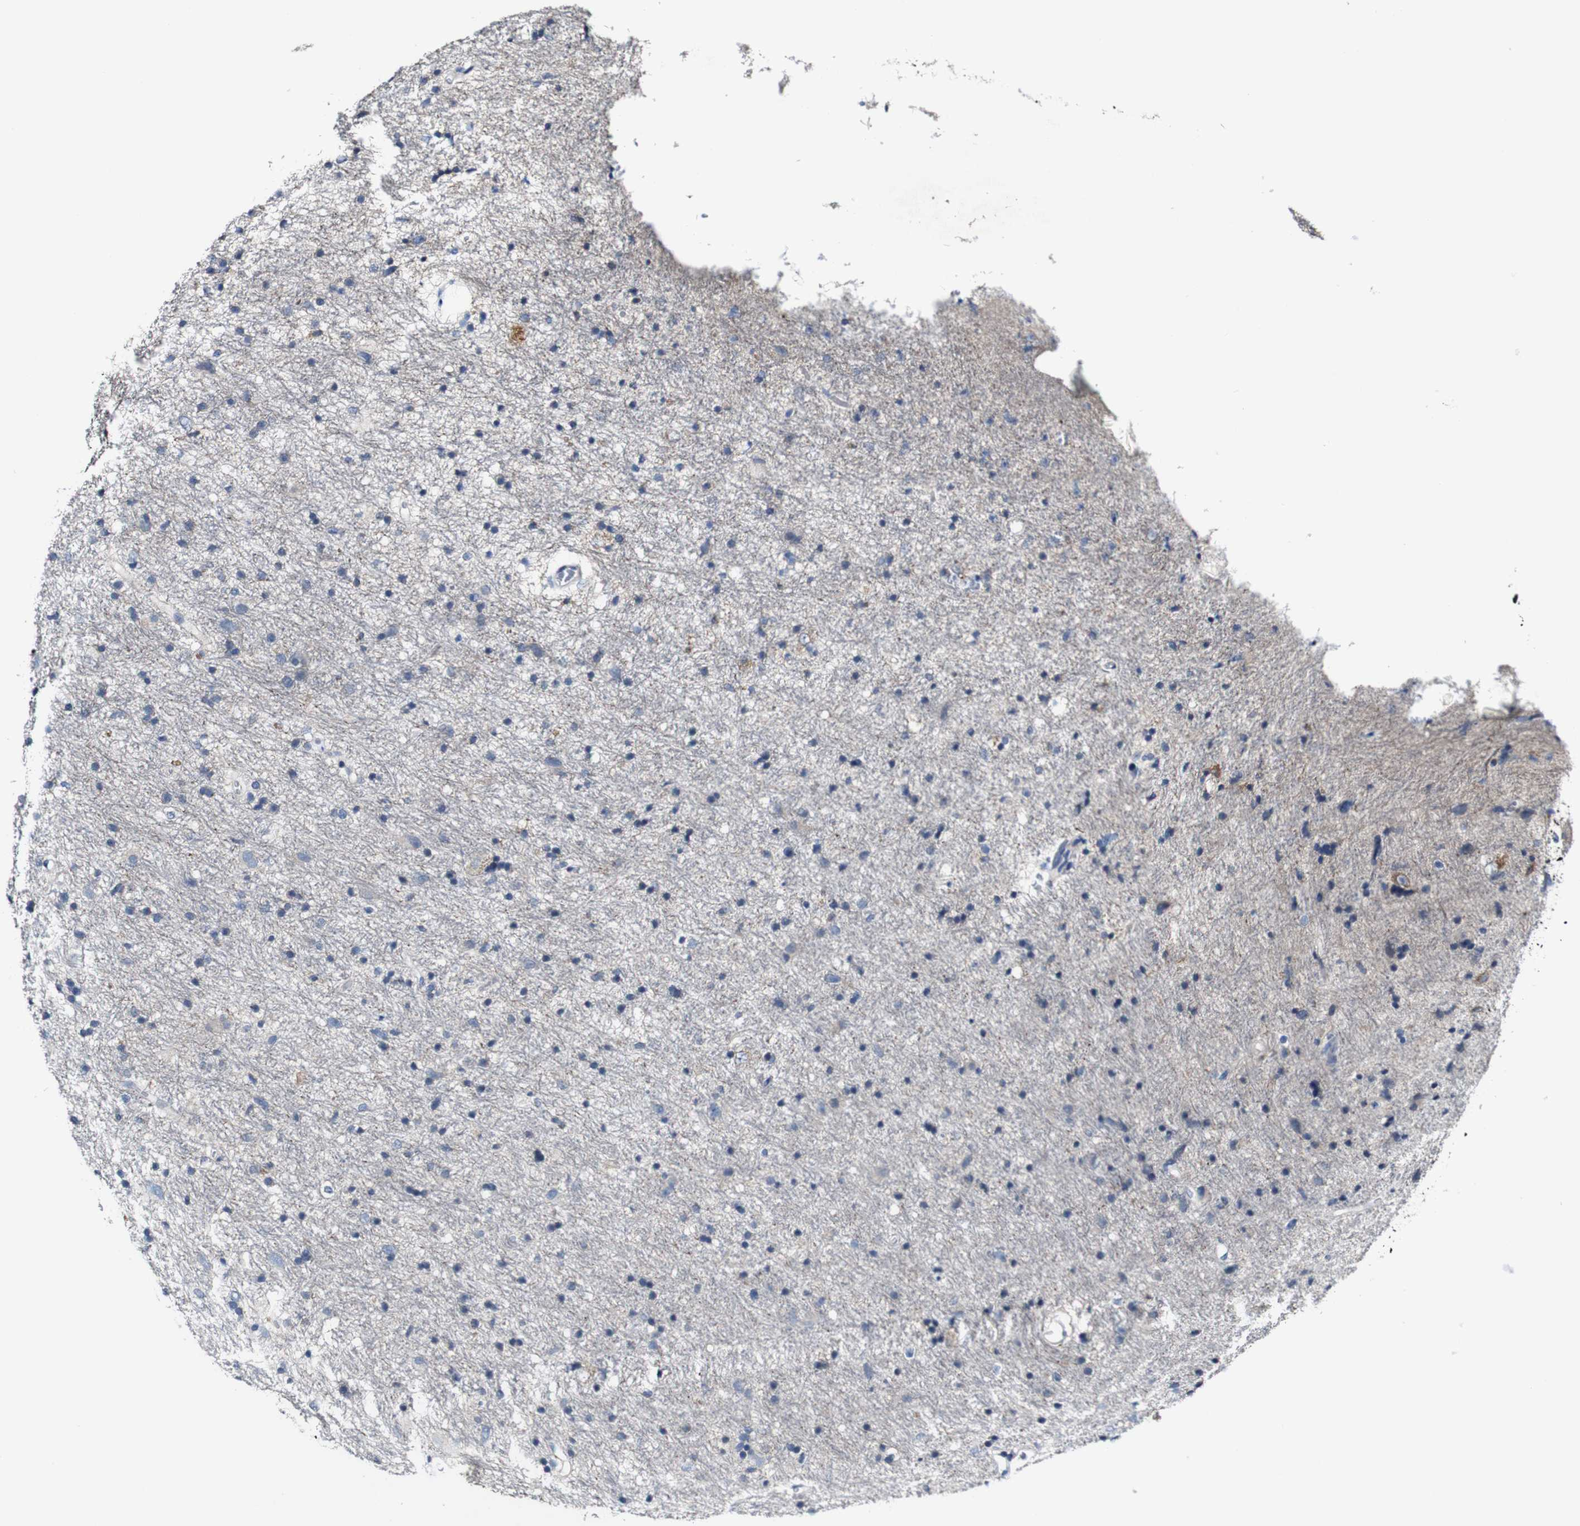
{"staining": {"intensity": "negative", "quantity": "none", "location": "none"}, "tissue": "glioma", "cell_type": "Tumor cells", "image_type": "cancer", "snomed": [{"axis": "morphology", "description": "Glioma, malignant, Low grade"}, {"axis": "topography", "description": "Brain"}], "caption": "High power microscopy image of an immunohistochemistry (IHC) photomicrograph of malignant low-grade glioma, revealing no significant staining in tumor cells.", "gene": "GRAMD1A", "patient": {"sex": "male", "age": 77}}